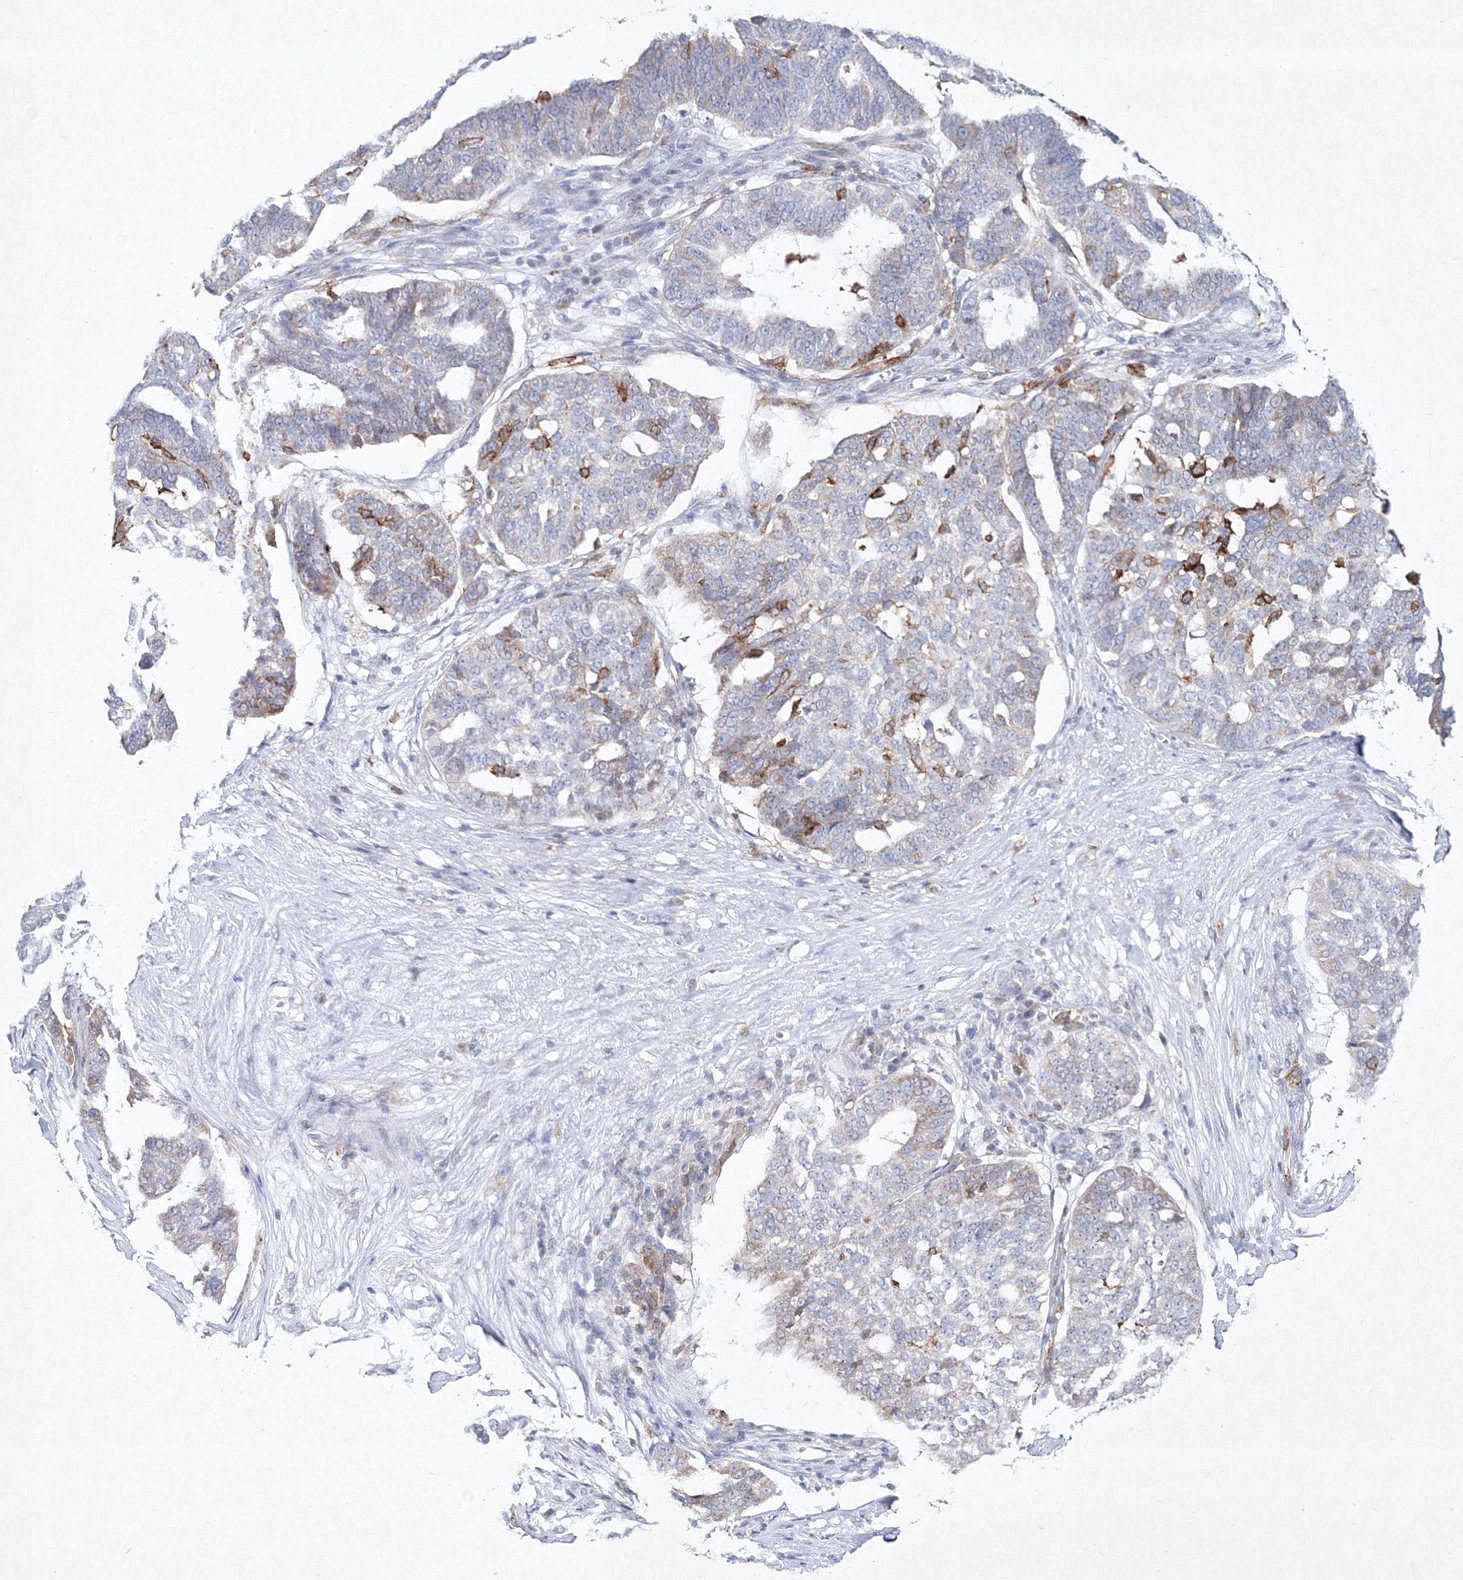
{"staining": {"intensity": "negative", "quantity": "none", "location": "none"}, "tissue": "ovarian cancer", "cell_type": "Tumor cells", "image_type": "cancer", "snomed": [{"axis": "morphology", "description": "Cystadenocarcinoma, serous, NOS"}, {"axis": "topography", "description": "Ovary"}], "caption": "This is an IHC photomicrograph of human serous cystadenocarcinoma (ovarian). There is no staining in tumor cells.", "gene": "HCST", "patient": {"sex": "female", "age": 59}}